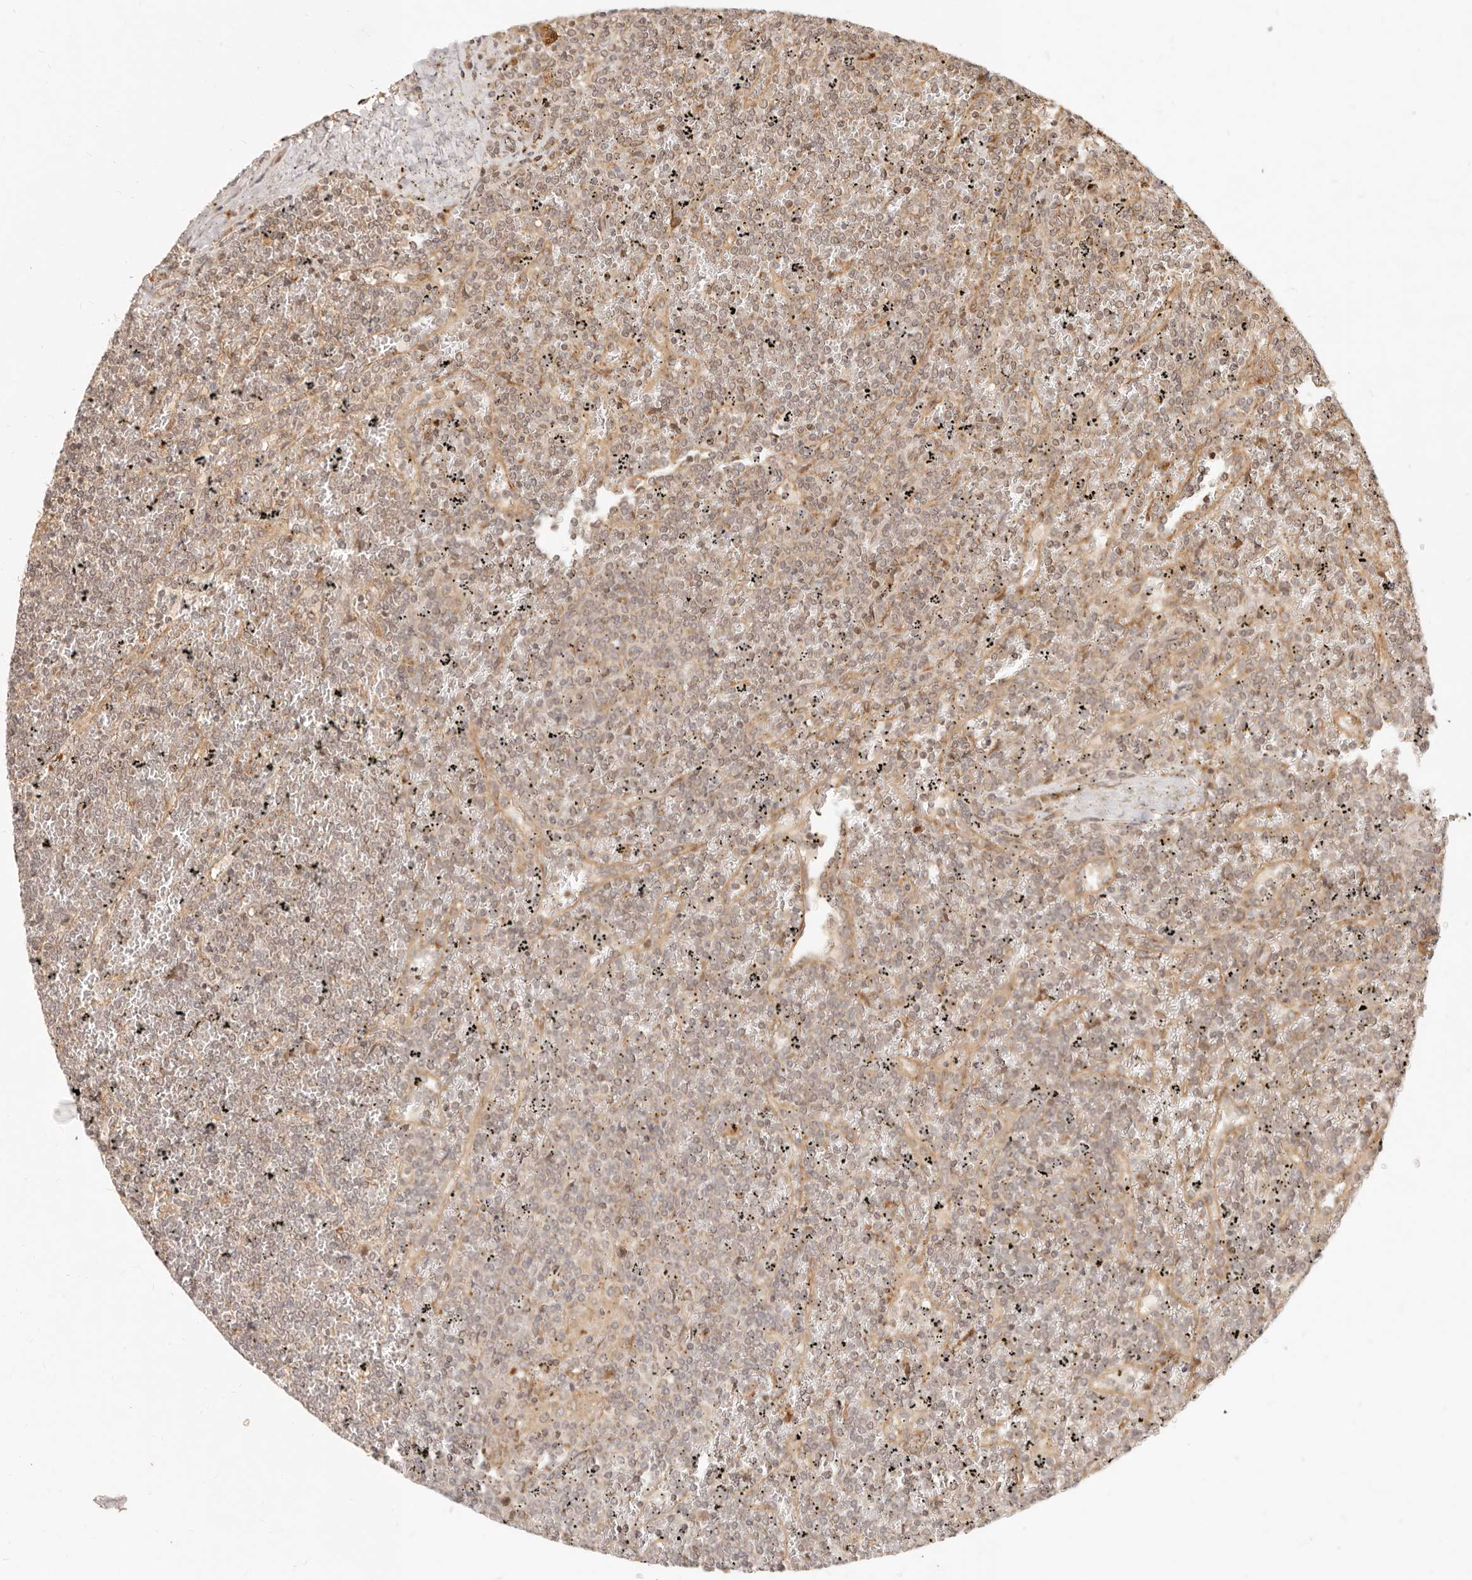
{"staining": {"intensity": "weak", "quantity": "25%-75%", "location": "cytoplasmic/membranous,nuclear"}, "tissue": "lymphoma", "cell_type": "Tumor cells", "image_type": "cancer", "snomed": [{"axis": "morphology", "description": "Malignant lymphoma, non-Hodgkin's type, Low grade"}, {"axis": "topography", "description": "Spleen"}], "caption": "IHC histopathology image of neoplastic tissue: lymphoma stained using IHC exhibits low levels of weak protein expression localized specifically in the cytoplasmic/membranous and nuclear of tumor cells, appearing as a cytoplasmic/membranous and nuclear brown color.", "gene": "TIMM17A", "patient": {"sex": "female", "age": 19}}